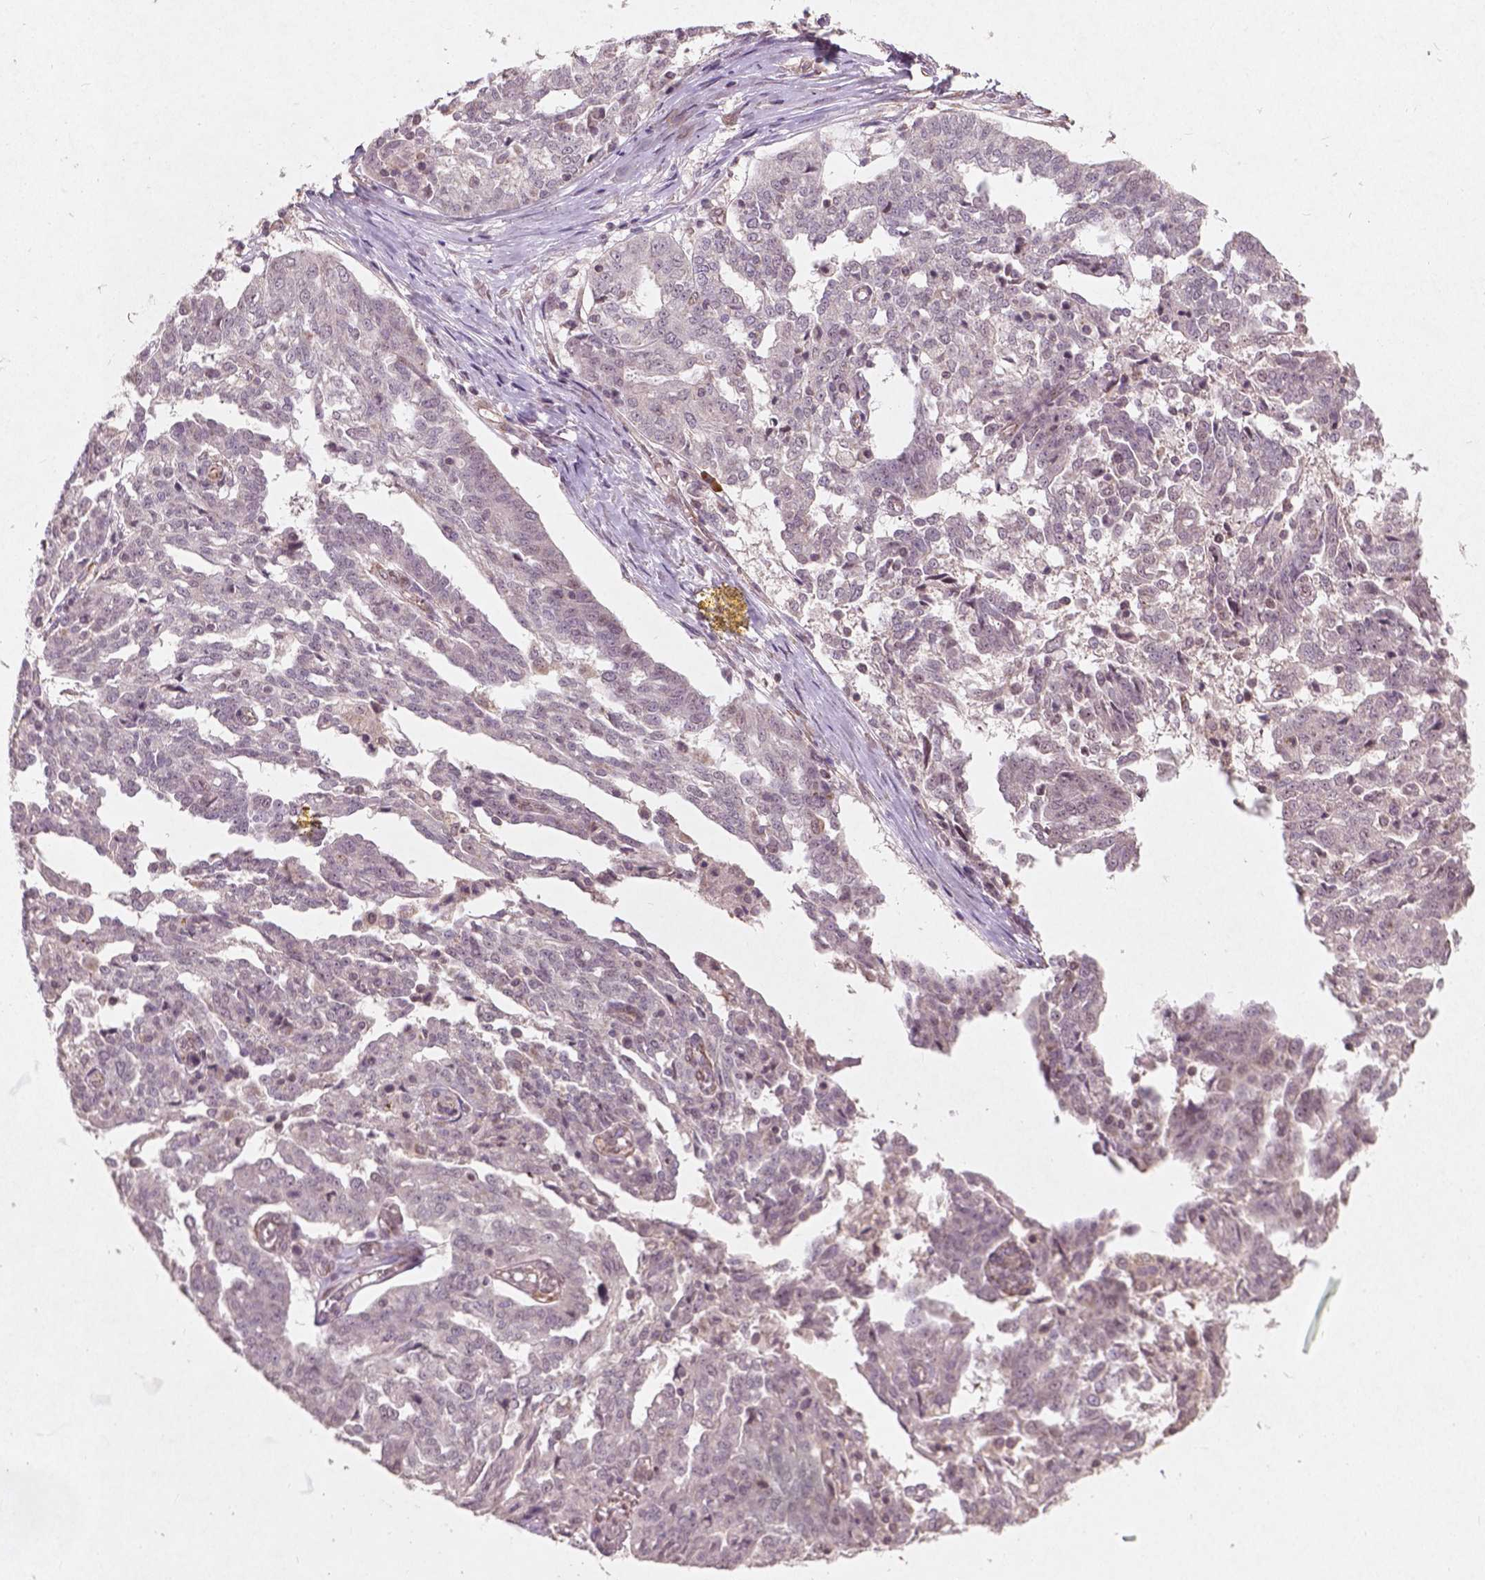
{"staining": {"intensity": "negative", "quantity": "none", "location": "none"}, "tissue": "ovarian cancer", "cell_type": "Tumor cells", "image_type": "cancer", "snomed": [{"axis": "morphology", "description": "Cystadenocarcinoma, serous, NOS"}, {"axis": "topography", "description": "Ovary"}], "caption": "High power microscopy micrograph of an IHC image of ovarian cancer (serous cystadenocarcinoma), revealing no significant staining in tumor cells.", "gene": "SMAD2", "patient": {"sex": "female", "age": 67}}